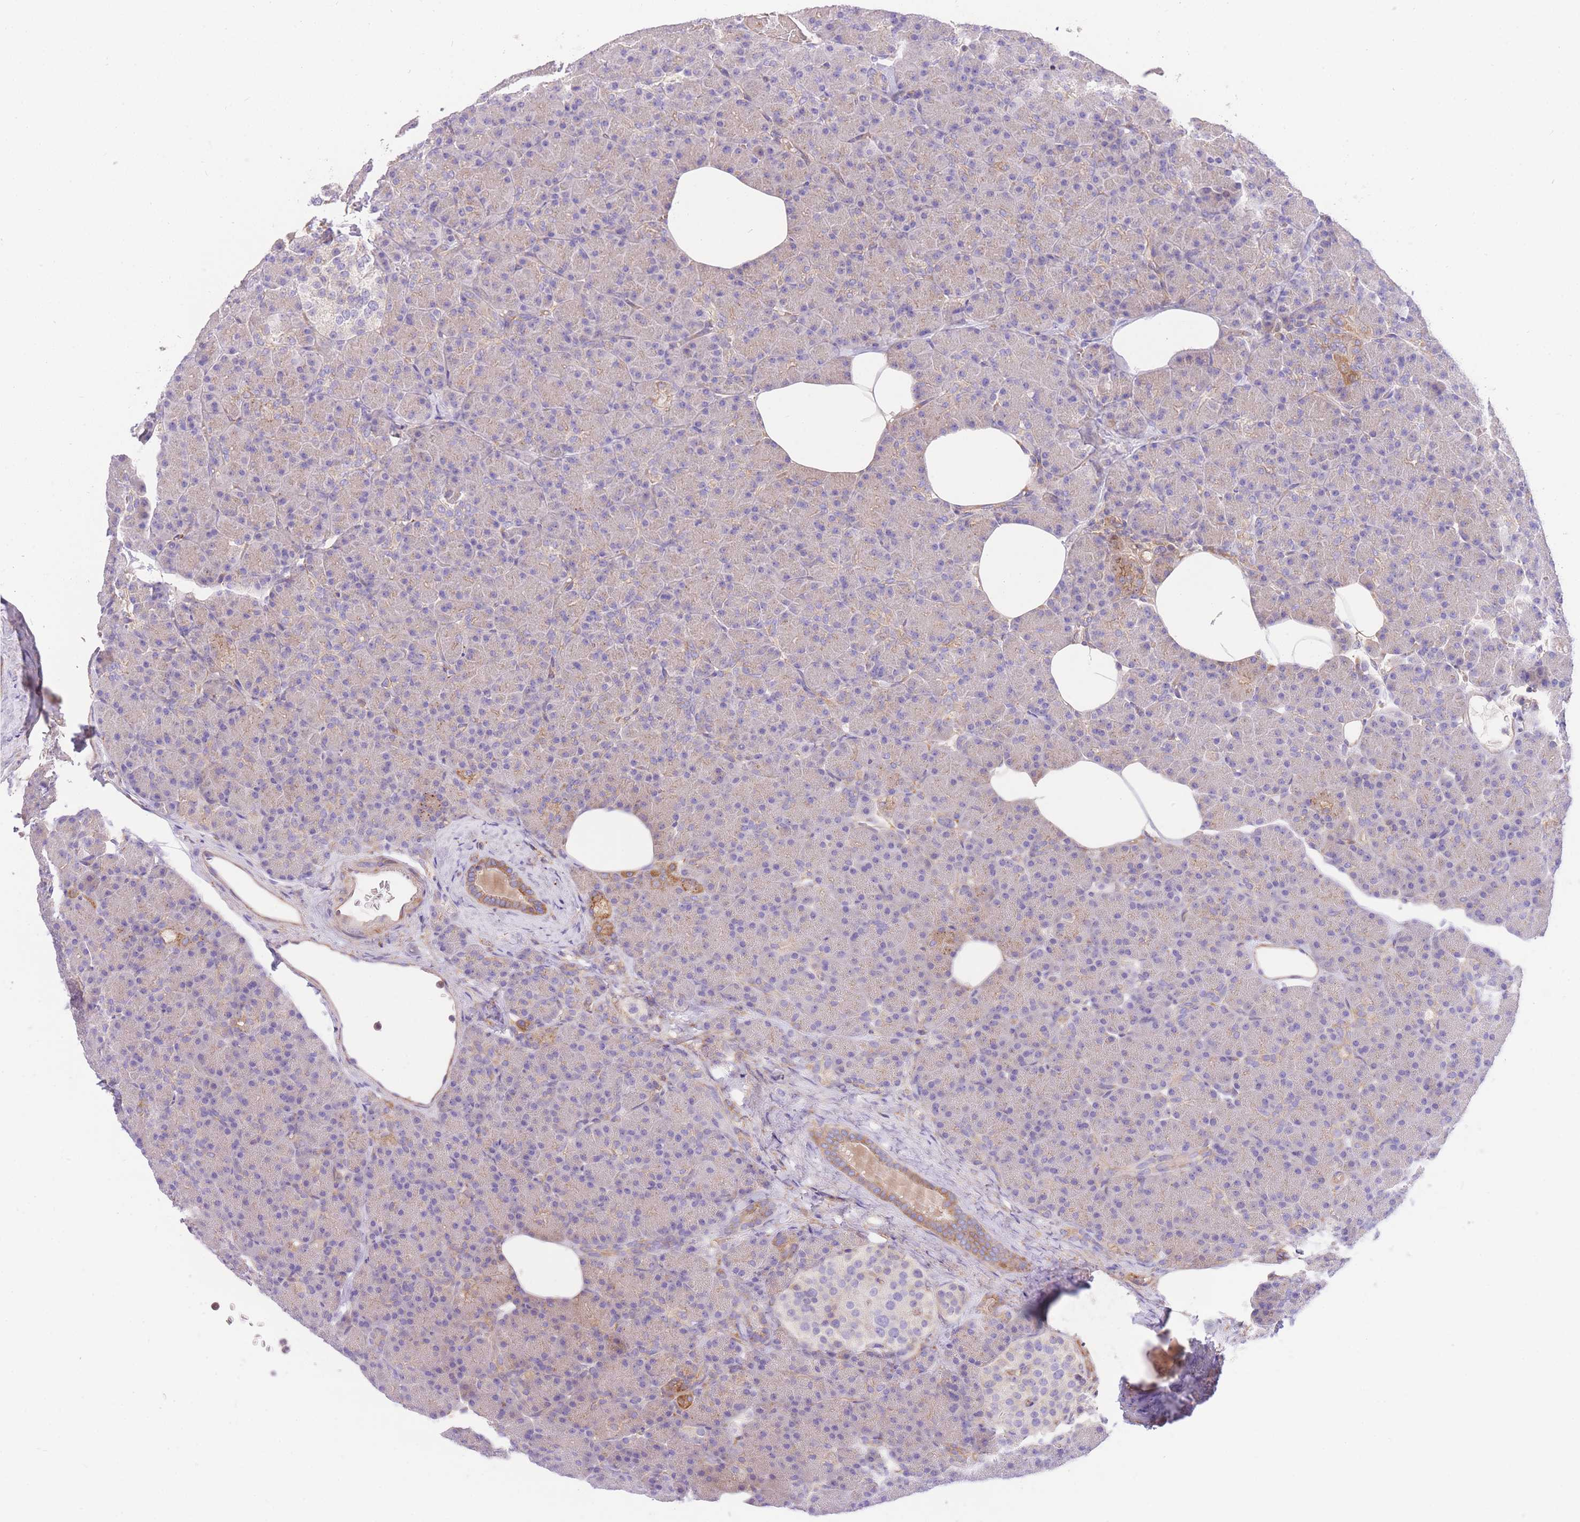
{"staining": {"intensity": "moderate", "quantity": "<25%", "location": "cytoplasmic/membranous"}, "tissue": "pancreas", "cell_type": "Exocrine glandular cells", "image_type": "normal", "snomed": [{"axis": "morphology", "description": "Normal tissue, NOS"}, {"axis": "topography", "description": "Pancreas"}], "caption": "Moderate cytoplasmic/membranous positivity is seen in about <25% of exocrine glandular cells in benign pancreas. (IHC, brightfield microscopy, high magnification).", "gene": "INSYN2B", "patient": {"sex": "female", "age": 43}}